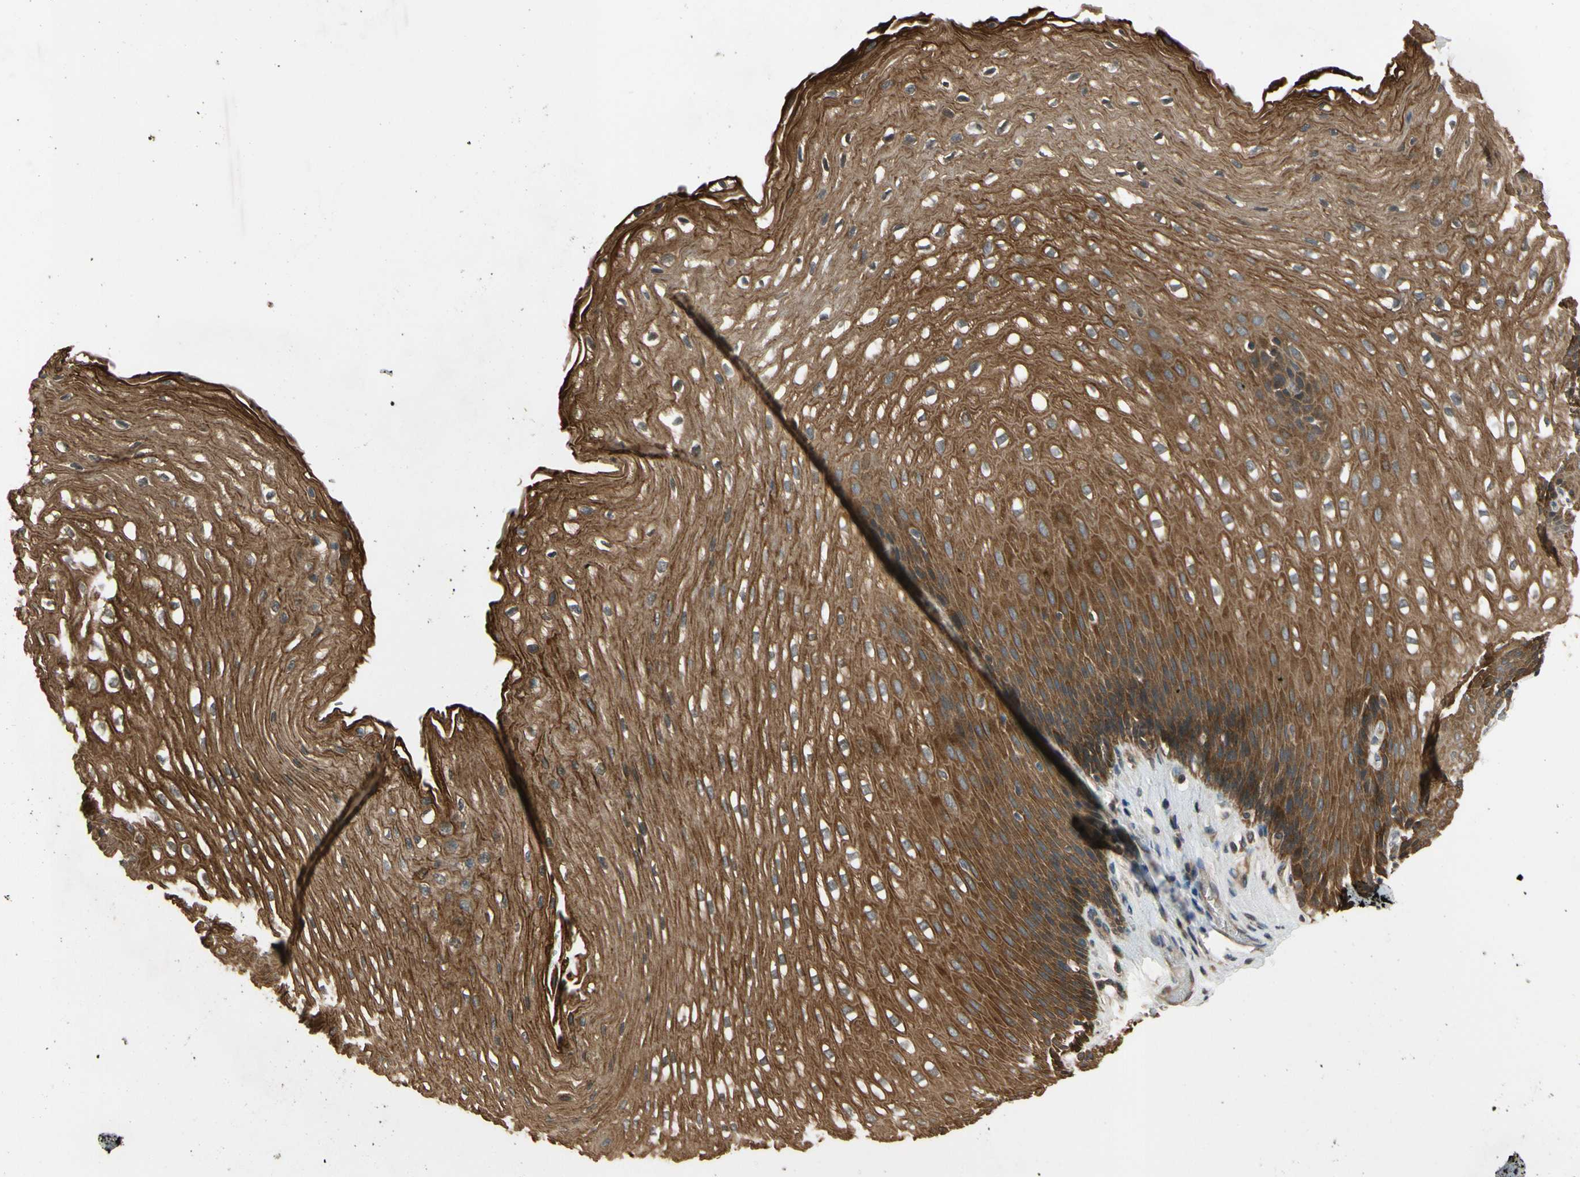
{"staining": {"intensity": "strong", "quantity": ">75%", "location": "cytoplasmic/membranous"}, "tissue": "esophagus", "cell_type": "Squamous epithelial cells", "image_type": "normal", "snomed": [{"axis": "morphology", "description": "Normal tissue, NOS"}, {"axis": "topography", "description": "Esophagus"}], "caption": "Immunohistochemical staining of normal human esophagus demonstrates >75% levels of strong cytoplasmic/membranous protein positivity in approximately >75% of squamous epithelial cells.", "gene": "TMEM230", "patient": {"sex": "male", "age": 48}}